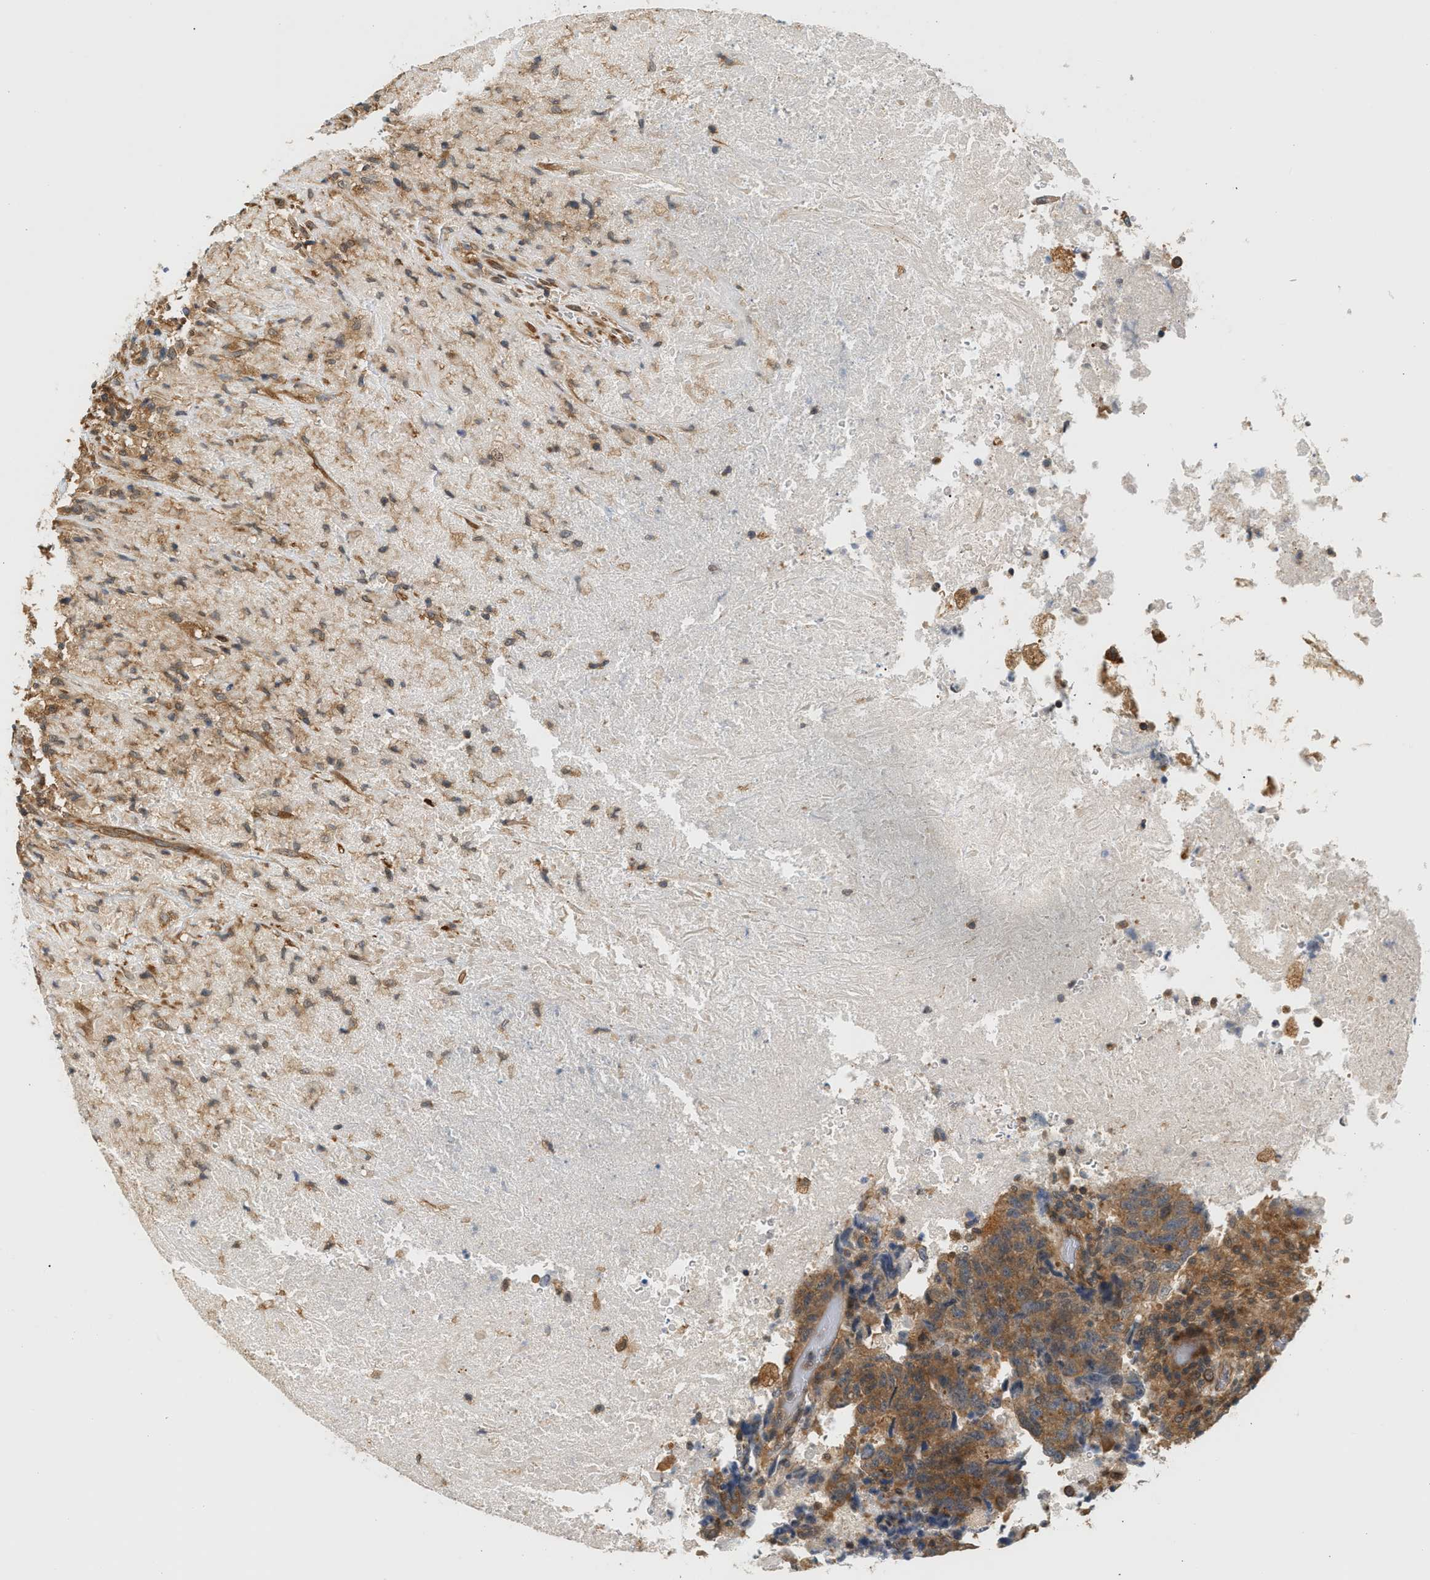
{"staining": {"intensity": "moderate", "quantity": ">75%", "location": "cytoplasmic/membranous"}, "tissue": "testis cancer", "cell_type": "Tumor cells", "image_type": "cancer", "snomed": [{"axis": "morphology", "description": "Necrosis, NOS"}, {"axis": "morphology", "description": "Carcinoma, Embryonal, NOS"}, {"axis": "topography", "description": "Testis"}], "caption": "Immunohistochemistry image of neoplastic tissue: testis embryonal carcinoma stained using immunohistochemistry displays medium levels of moderate protein expression localized specifically in the cytoplasmic/membranous of tumor cells, appearing as a cytoplasmic/membranous brown color.", "gene": "MAP2K5", "patient": {"sex": "male", "age": 19}}